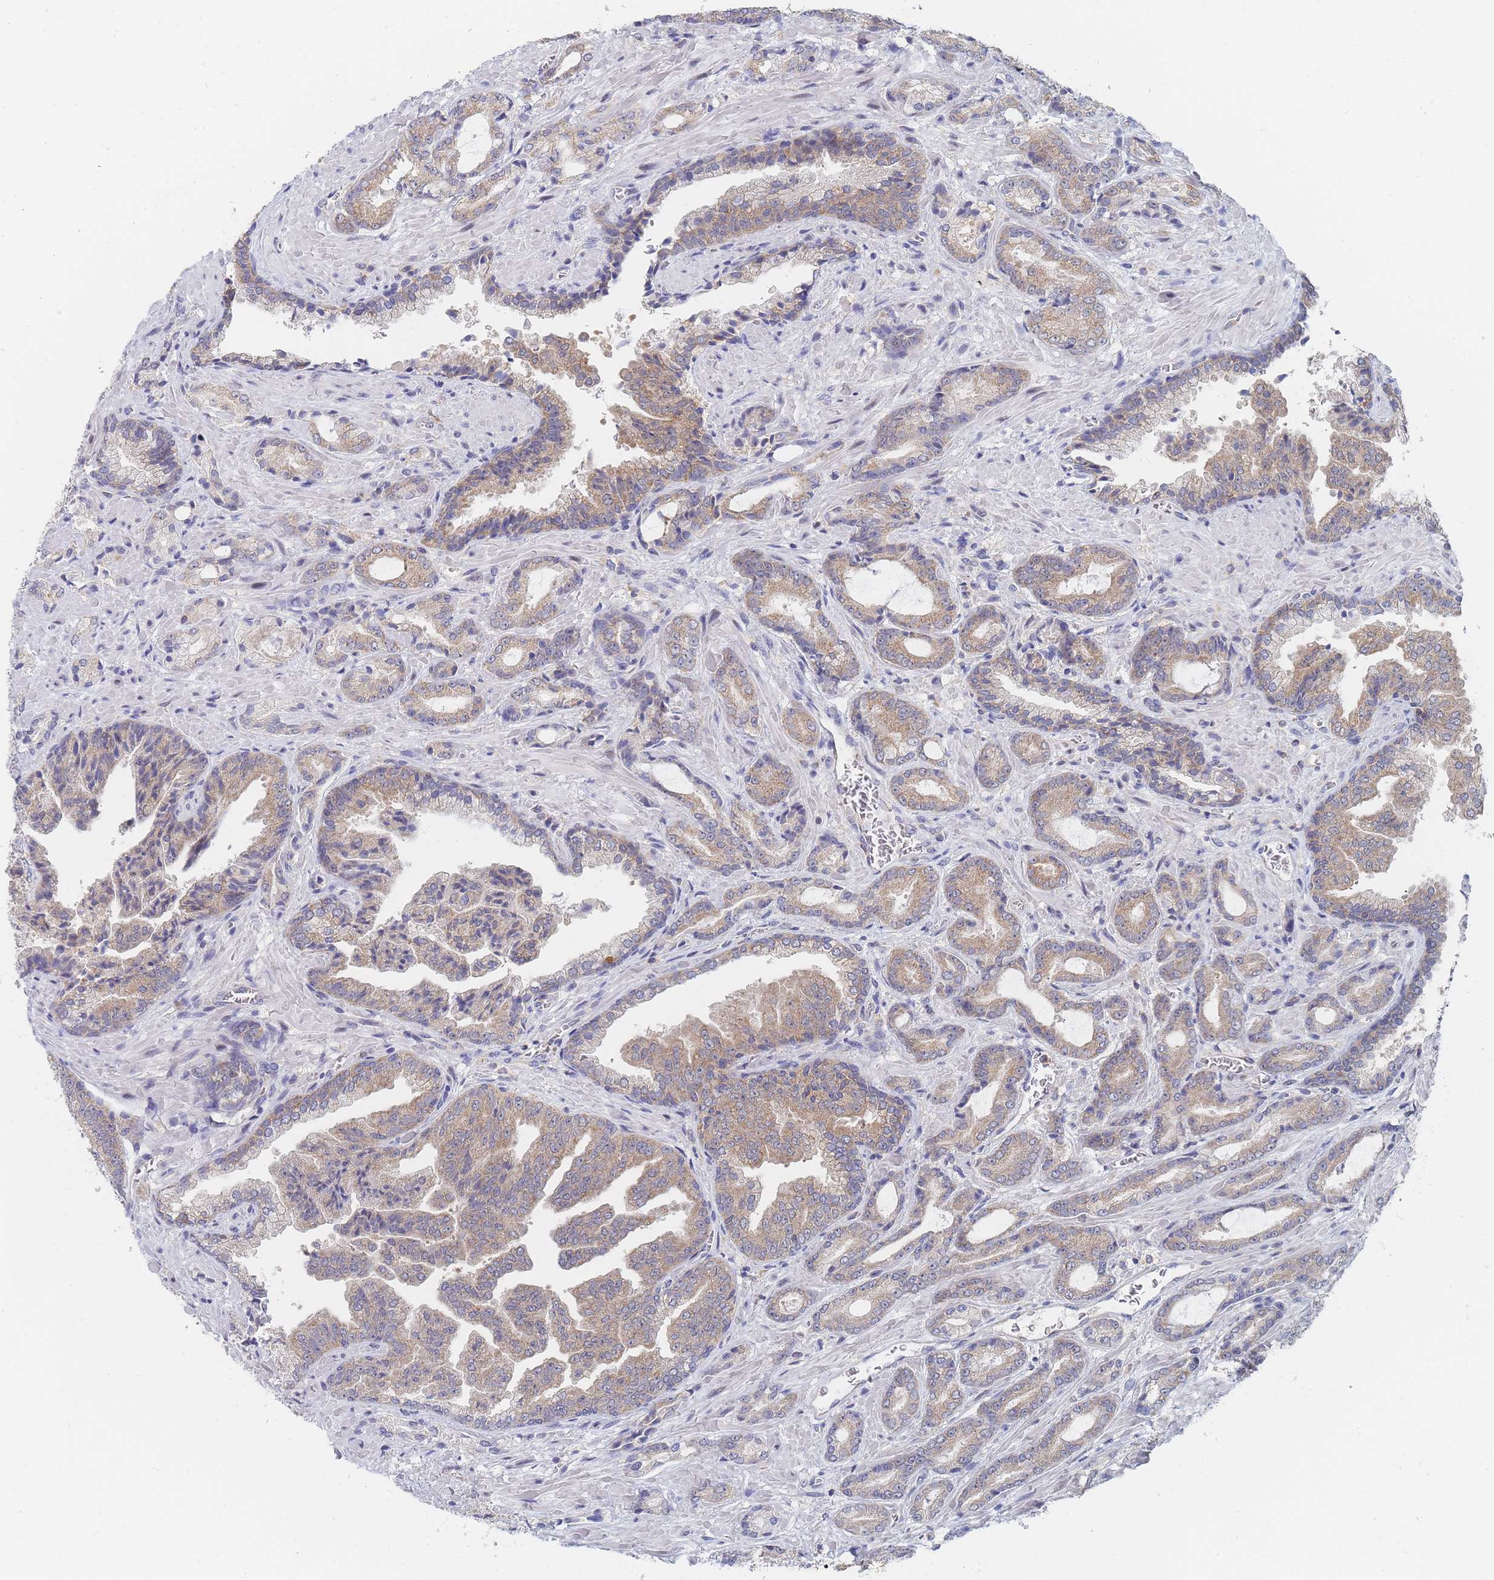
{"staining": {"intensity": "moderate", "quantity": ">75%", "location": "cytoplasmic/membranous"}, "tissue": "prostate cancer", "cell_type": "Tumor cells", "image_type": "cancer", "snomed": [{"axis": "morphology", "description": "Adenocarcinoma, High grade"}, {"axis": "topography", "description": "Prostate"}], "caption": "Protein staining of prostate cancer tissue displays moderate cytoplasmic/membranous positivity in about >75% of tumor cells.", "gene": "PPP6C", "patient": {"sex": "male", "age": 68}}